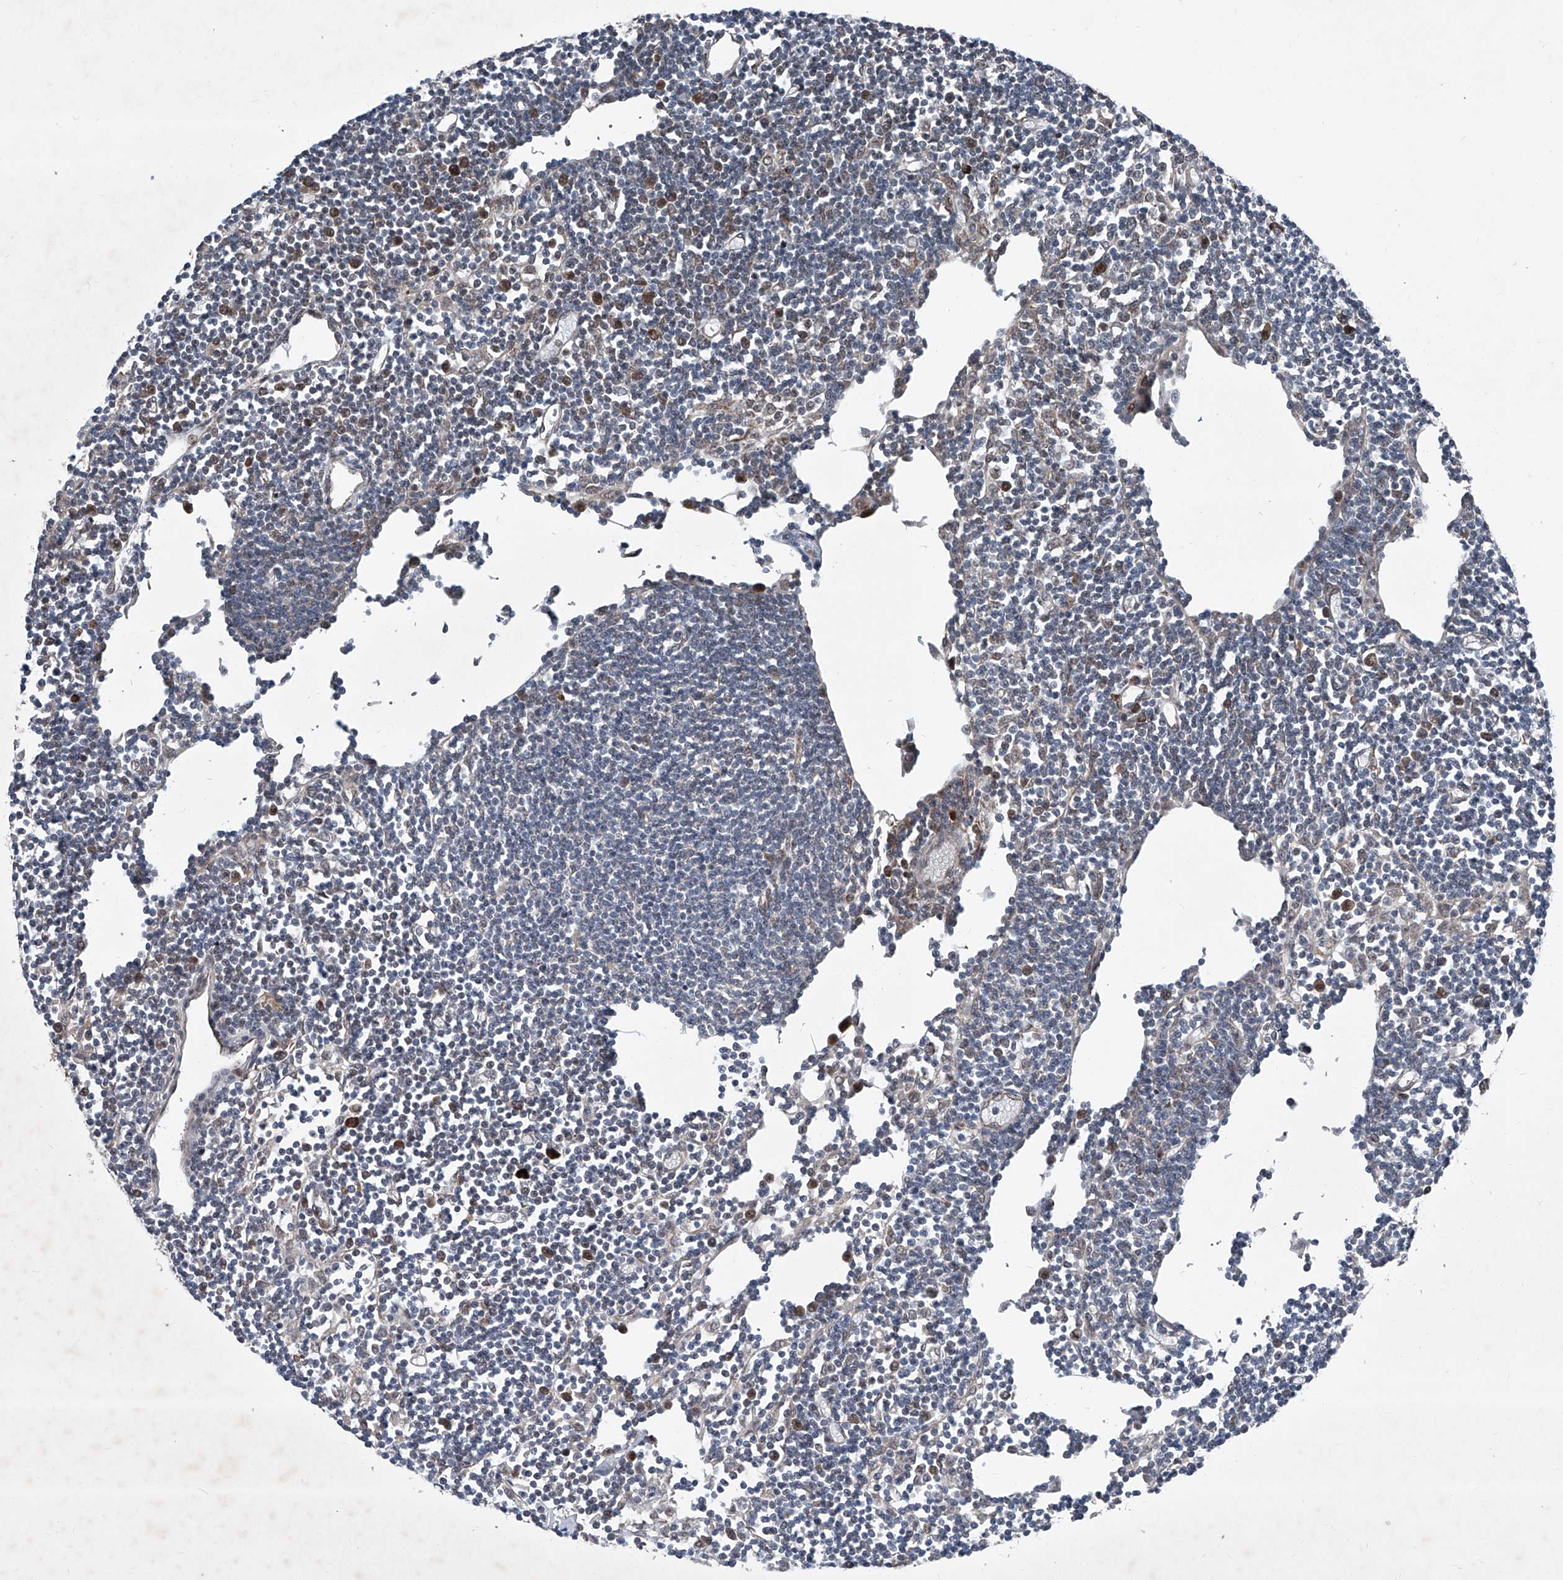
{"staining": {"intensity": "strong", "quantity": "<25%", "location": "cytoplasmic/membranous"}, "tissue": "lymph node", "cell_type": "Germinal center cells", "image_type": "normal", "snomed": [{"axis": "morphology", "description": "Normal tissue, NOS"}, {"axis": "topography", "description": "Lymph node"}], "caption": "Benign lymph node reveals strong cytoplasmic/membranous positivity in approximately <25% of germinal center cells Using DAB (brown) and hematoxylin (blue) stains, captured at high magnification using brightfield microscopy..", "gene": "COA7", "patient": {"sex": "female", "age": 11}}